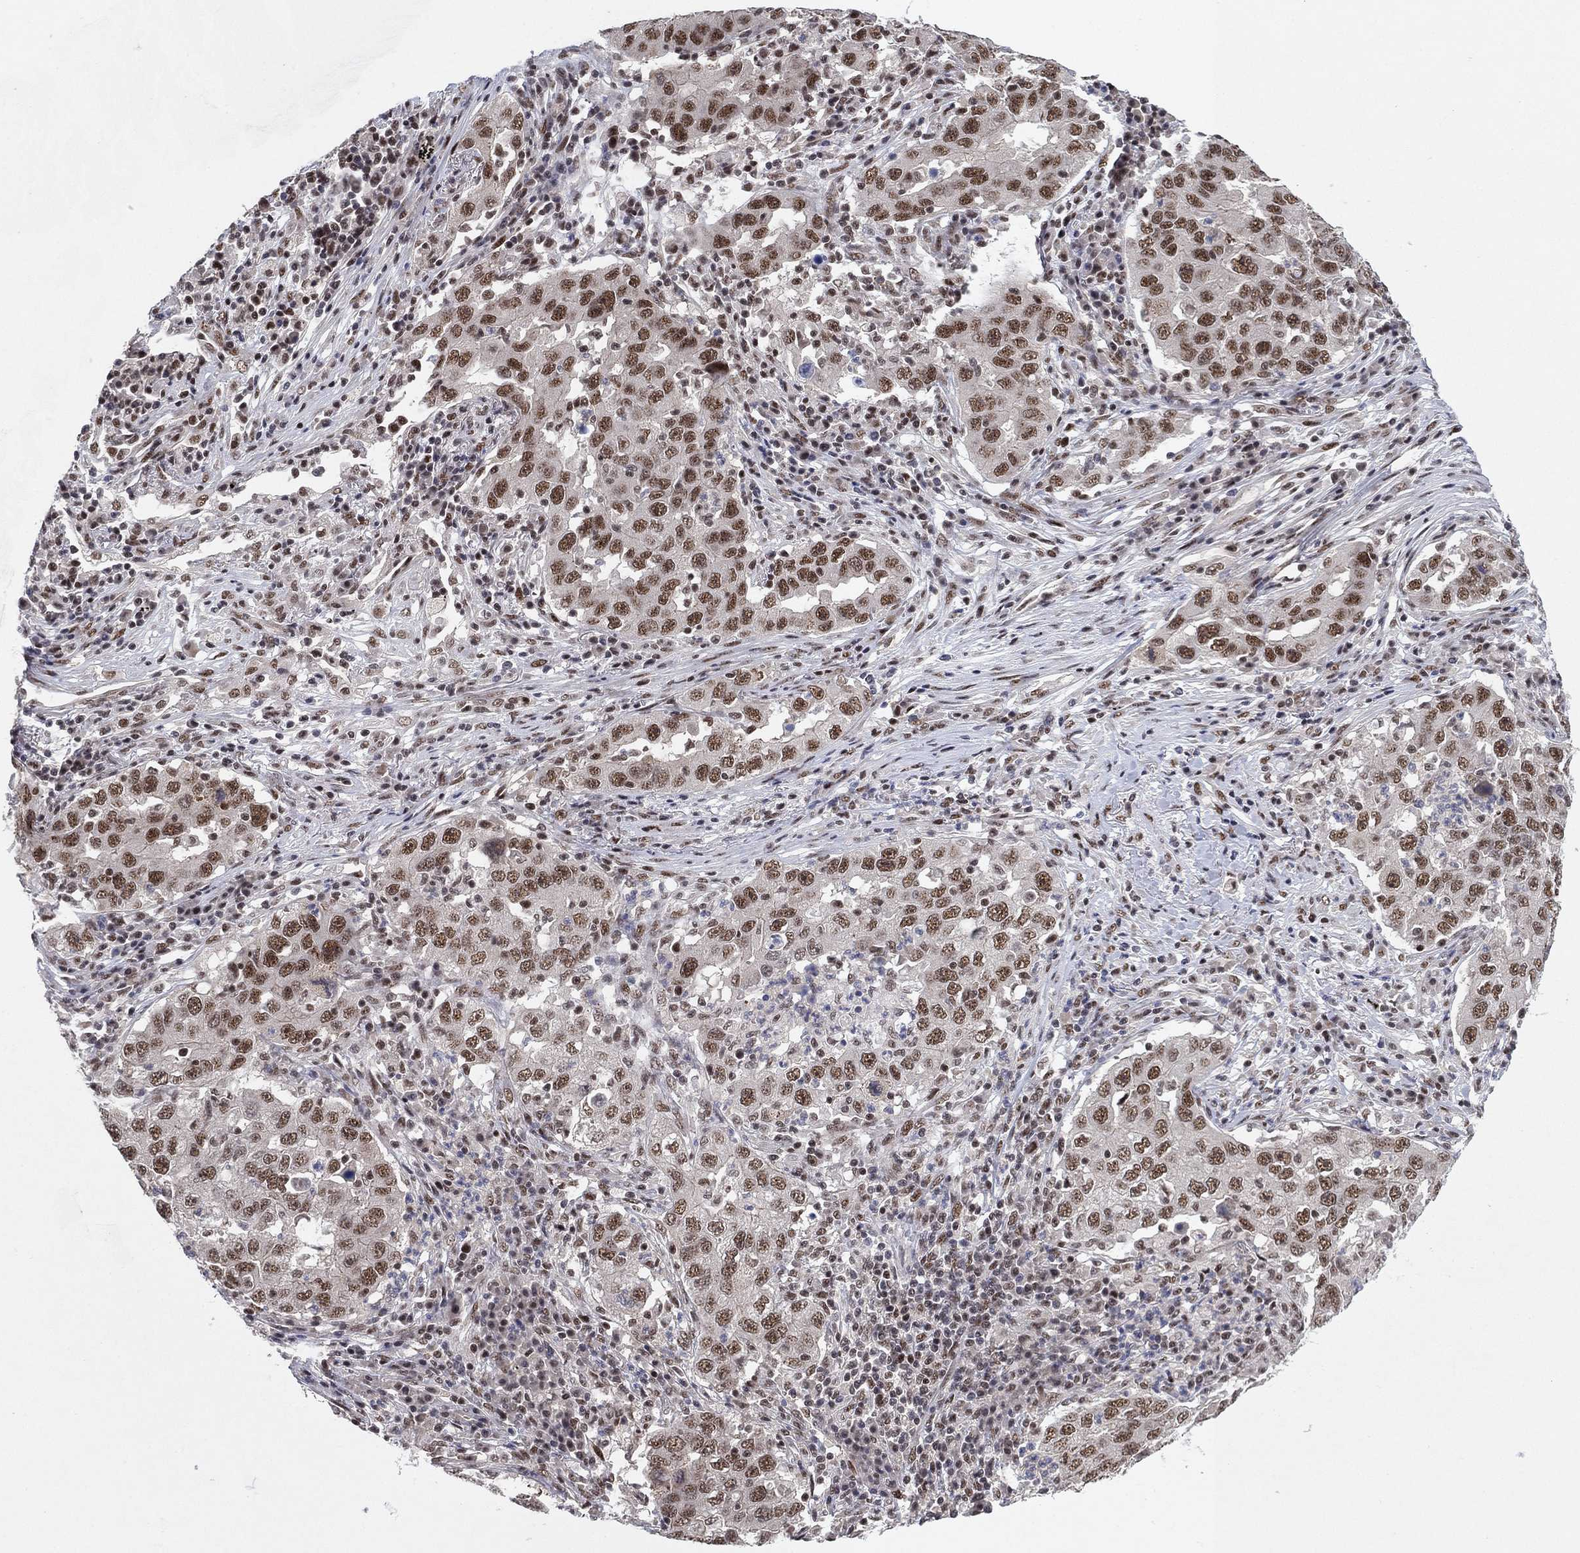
{"staining": {"intensity": "moderate", "quantity": "25%-75%", "location": "nuclear"}, "tissue": "lung cancer", "cell_type": "Tumor cells", "image_type": "cancer", "snomed": [{"axis": "morphology", "description": "Adenocarcinoma, NOS"}, {"axis": "topography", "description": "Lung"}], "caption": "Immunohistochemical staining of human adenocarcinoma (lung) displays moderate nuclear protein expression in about 25%-75% of tumor cells.", "gene": "DGCR8", "patient": {"sex": "male", "age": 73}}